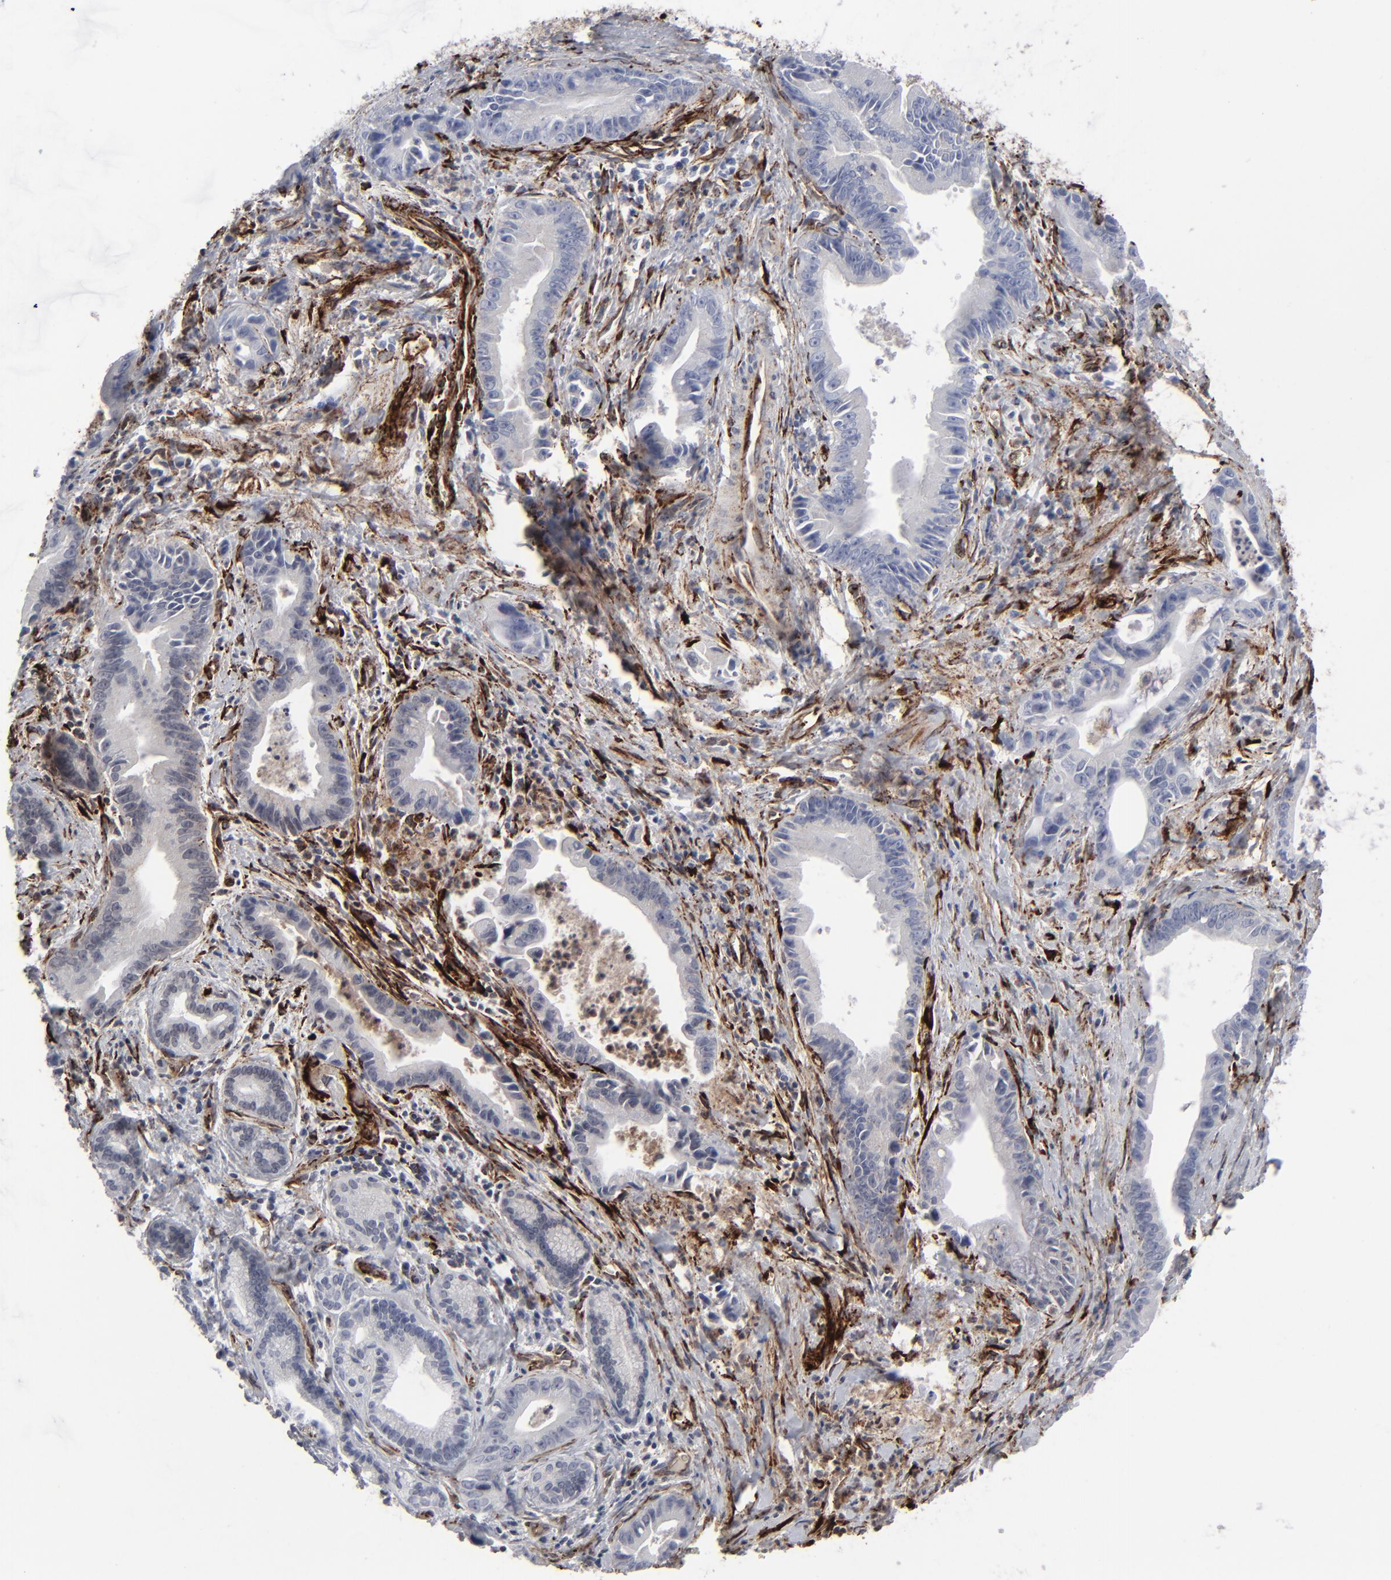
{"staining": {"intensity": "weak", "quantity": "25%-75%", "location": "cytoplasmic/membranous"}, "tissue": "liver cancer", "cell_type": "Tumor cells", "image_type": "cancer", "snomed": [{"axis": "morphology", "description": "Cholangiocarcinoma"}, {"axis": "topography", "description": "Liver"}], "caption": "A low amount of weak cytoplasmic/membranous staining is seen in about 25%-75% of tumor cells in liver cancer tissue.", "gene": "SPARC", "patient": {"sex": "female", "age": 55}}